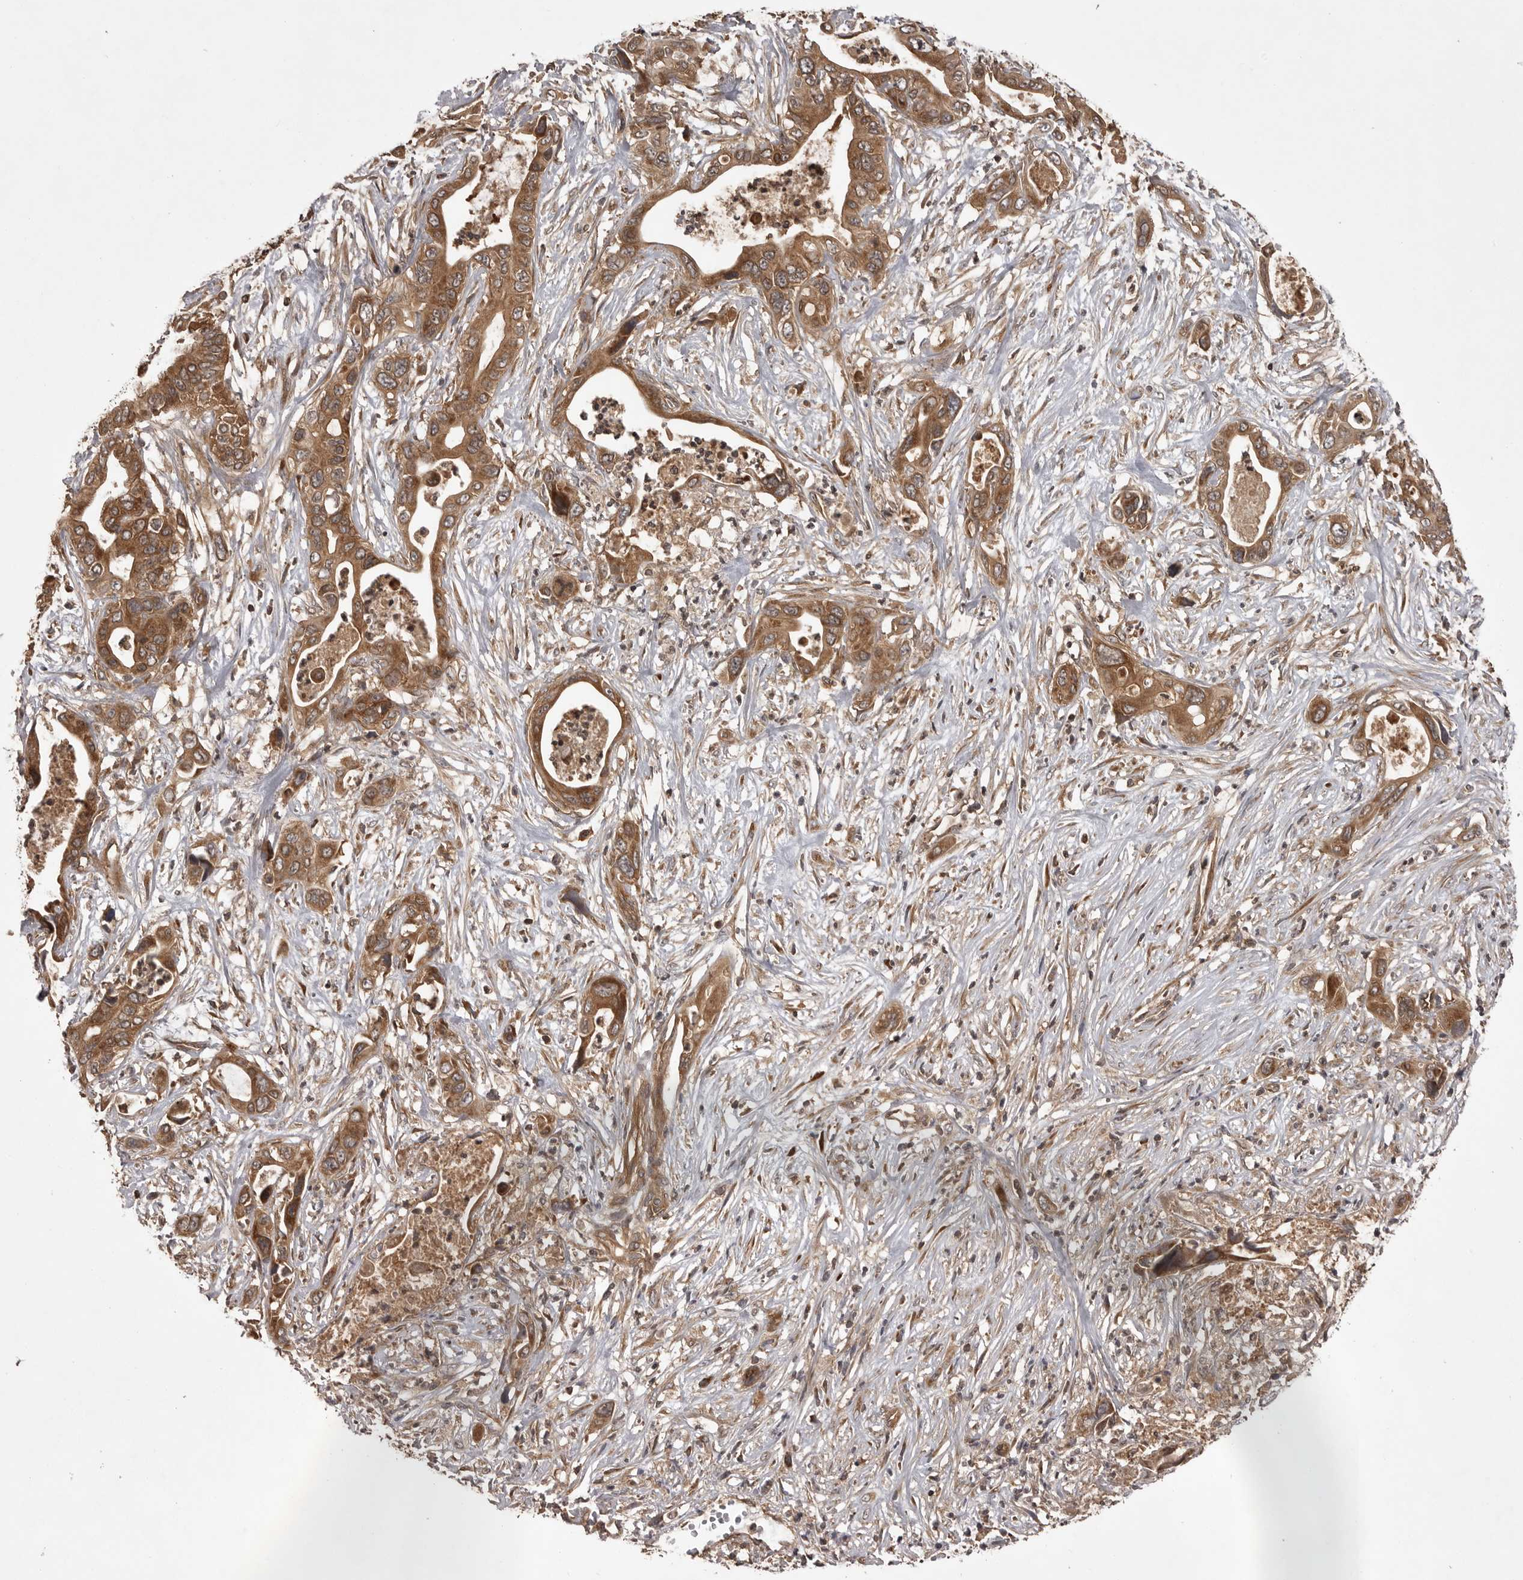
{"staining": {"intensity": "moderate", "quantity": ">75%", "location": "cytoplasmic/membranous"}, "tissue": "pancreatic cancer", "cell_type": "Tumor cells", "image_type": "cancer", "snomed": [{"axis": "morphology", "description": "Adenocarcinoma, NOS"}, {"axis": "topography", "description": "Pancreas"}], "caption": "Tumor cells exhibit medium levels of moderate cytoplasmic/membranous staining in approximately >75% of cells in adenocarcinoma (pancreatic).", "gene": "STK24", "patient": {"sex": "male", "age": 66}}